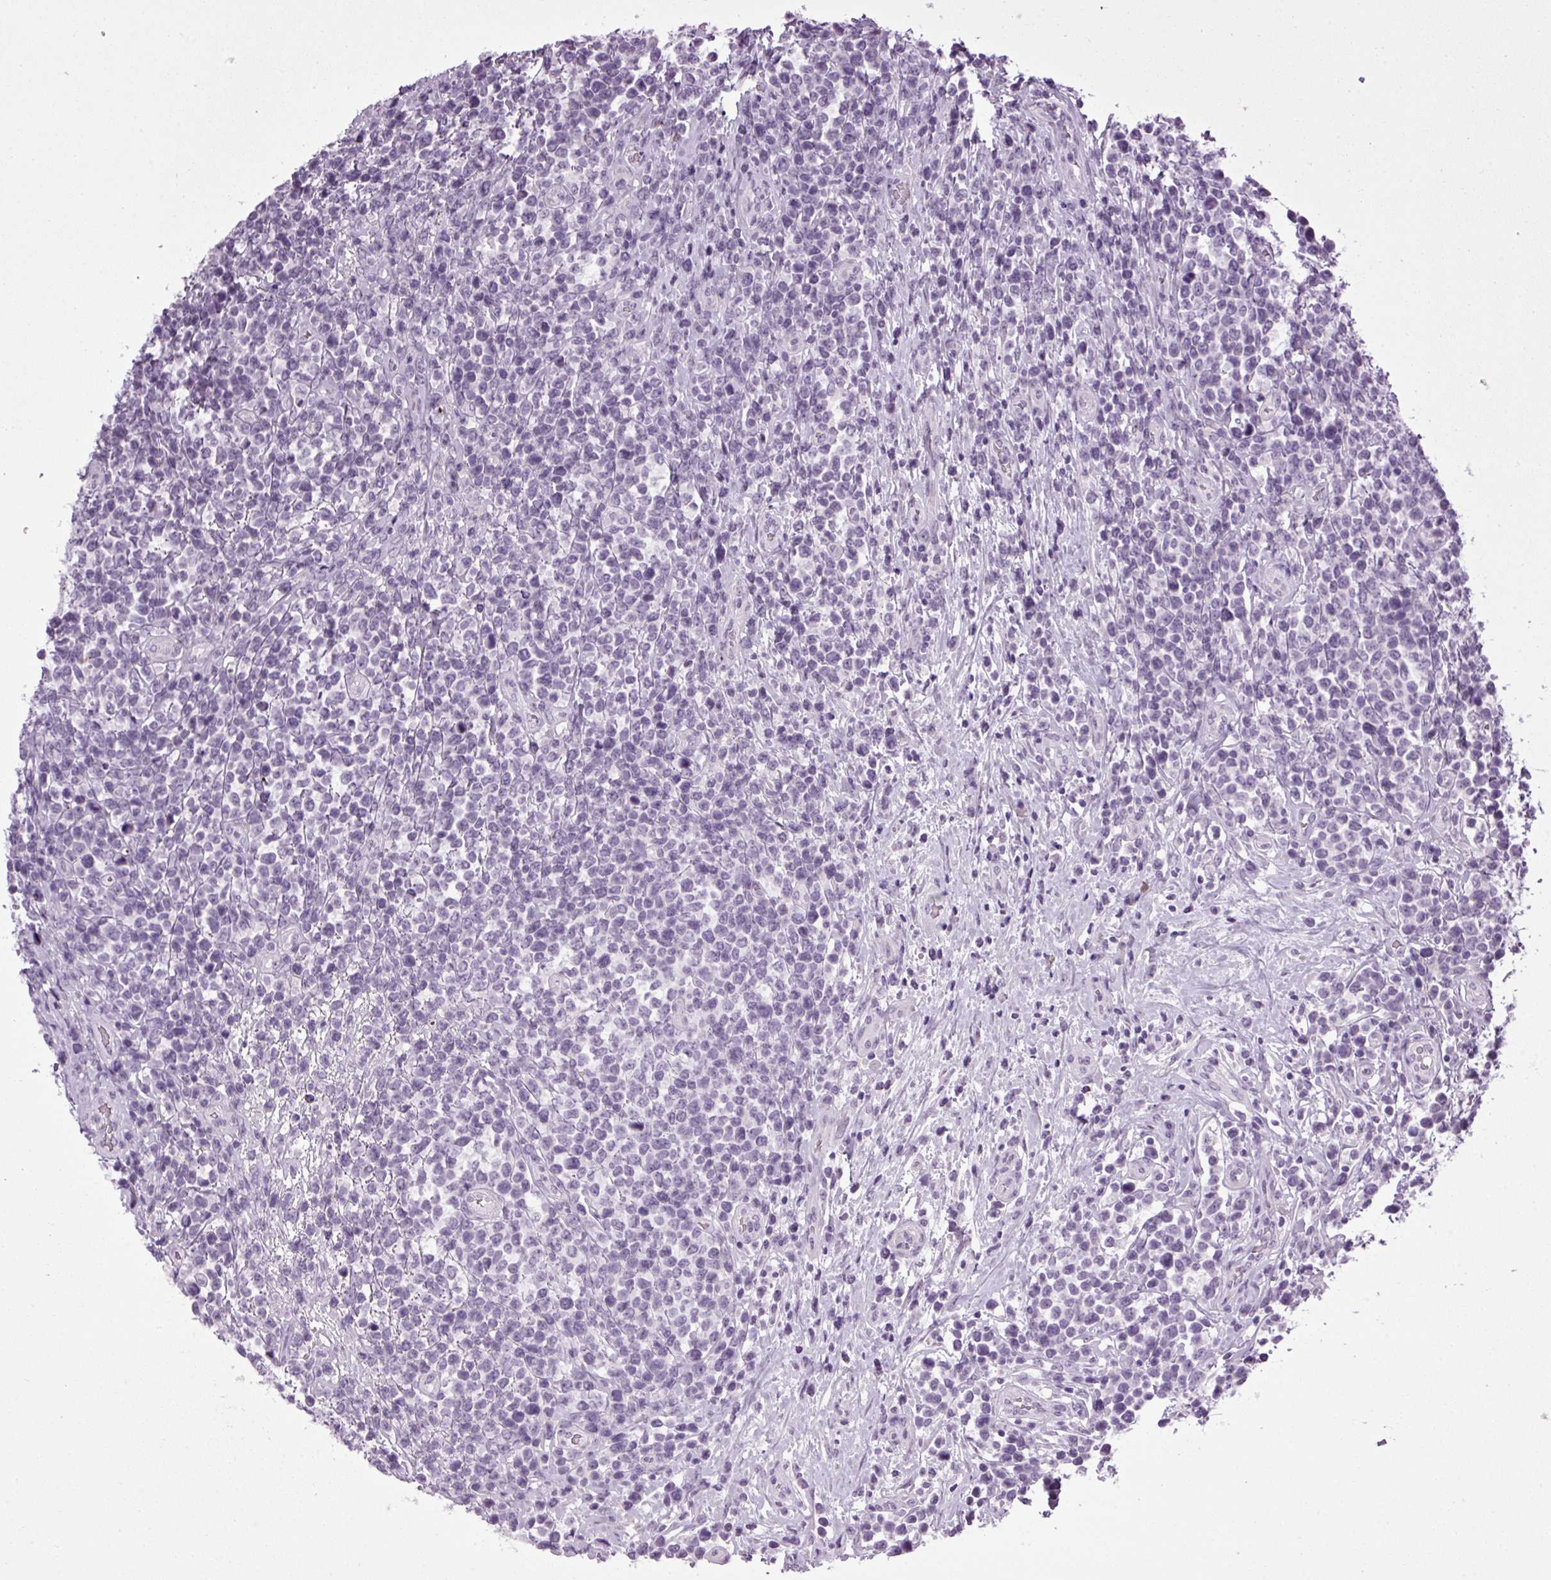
{"staining": {"intensity": "negative", "quantity": "none", "location": "none"}, "tissue": "lymphoma", "cell_type": "Tumor cells", "image_type": "cancer", "snomed": [{"axis": "morphology", "description": "Malignant lymphoma, non-Hodgkin's type, High grade"}, {"axis": "topography", "description": "Soft tissue"}], "caption": "The photomicrograph demonstrates no staining of tumor cells in lymphoma.", "gene": "A1CF", "patient": {"sex": "female", "age": 56}}